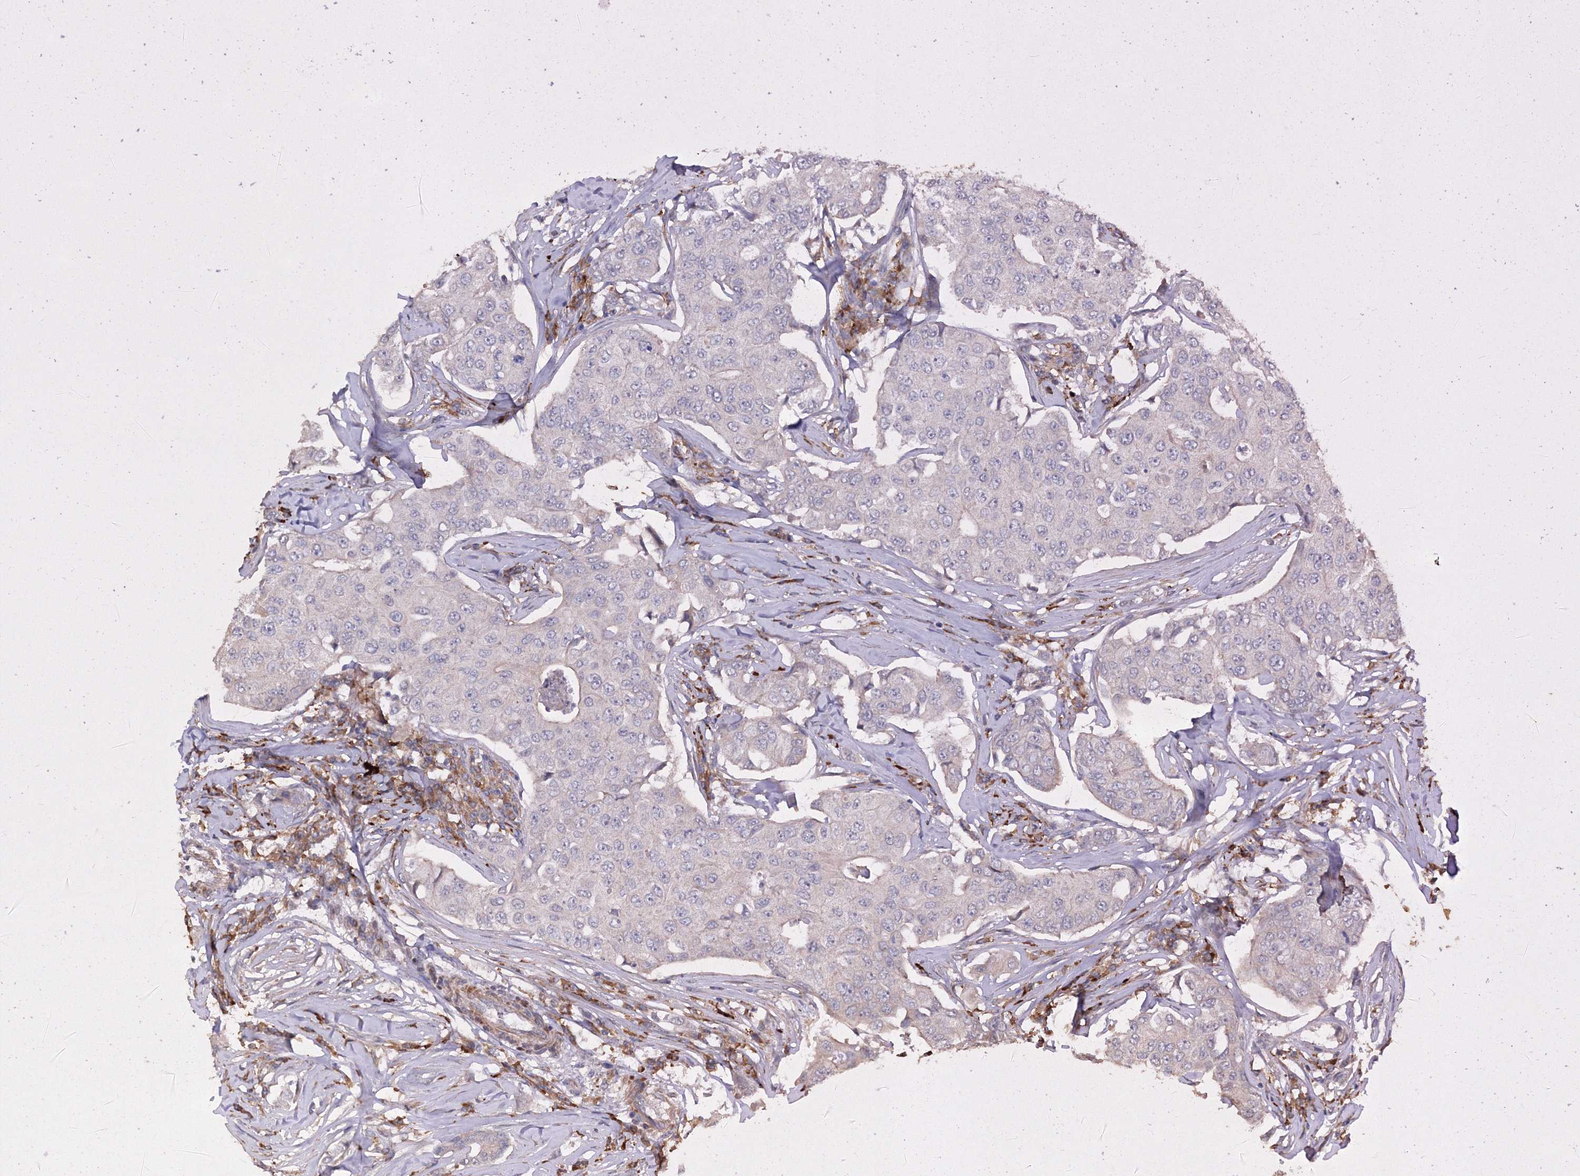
{"staining": {"intensity": "negative", "quantity": "none", "location": "none"}, "tissue": "breast cancer", "cell_type": "Tumor cells", "image_type": "cancer", "snomed": [{"axis": "morphology", "description": "Duct carcinoma"}, {"axis": "topography", "description": "Breast"}], "caption": "Tumor cells are negative for protein expression in human breast cancer.", "gene": "NALF2", "patient": {"sex": "female", "age": 80}}